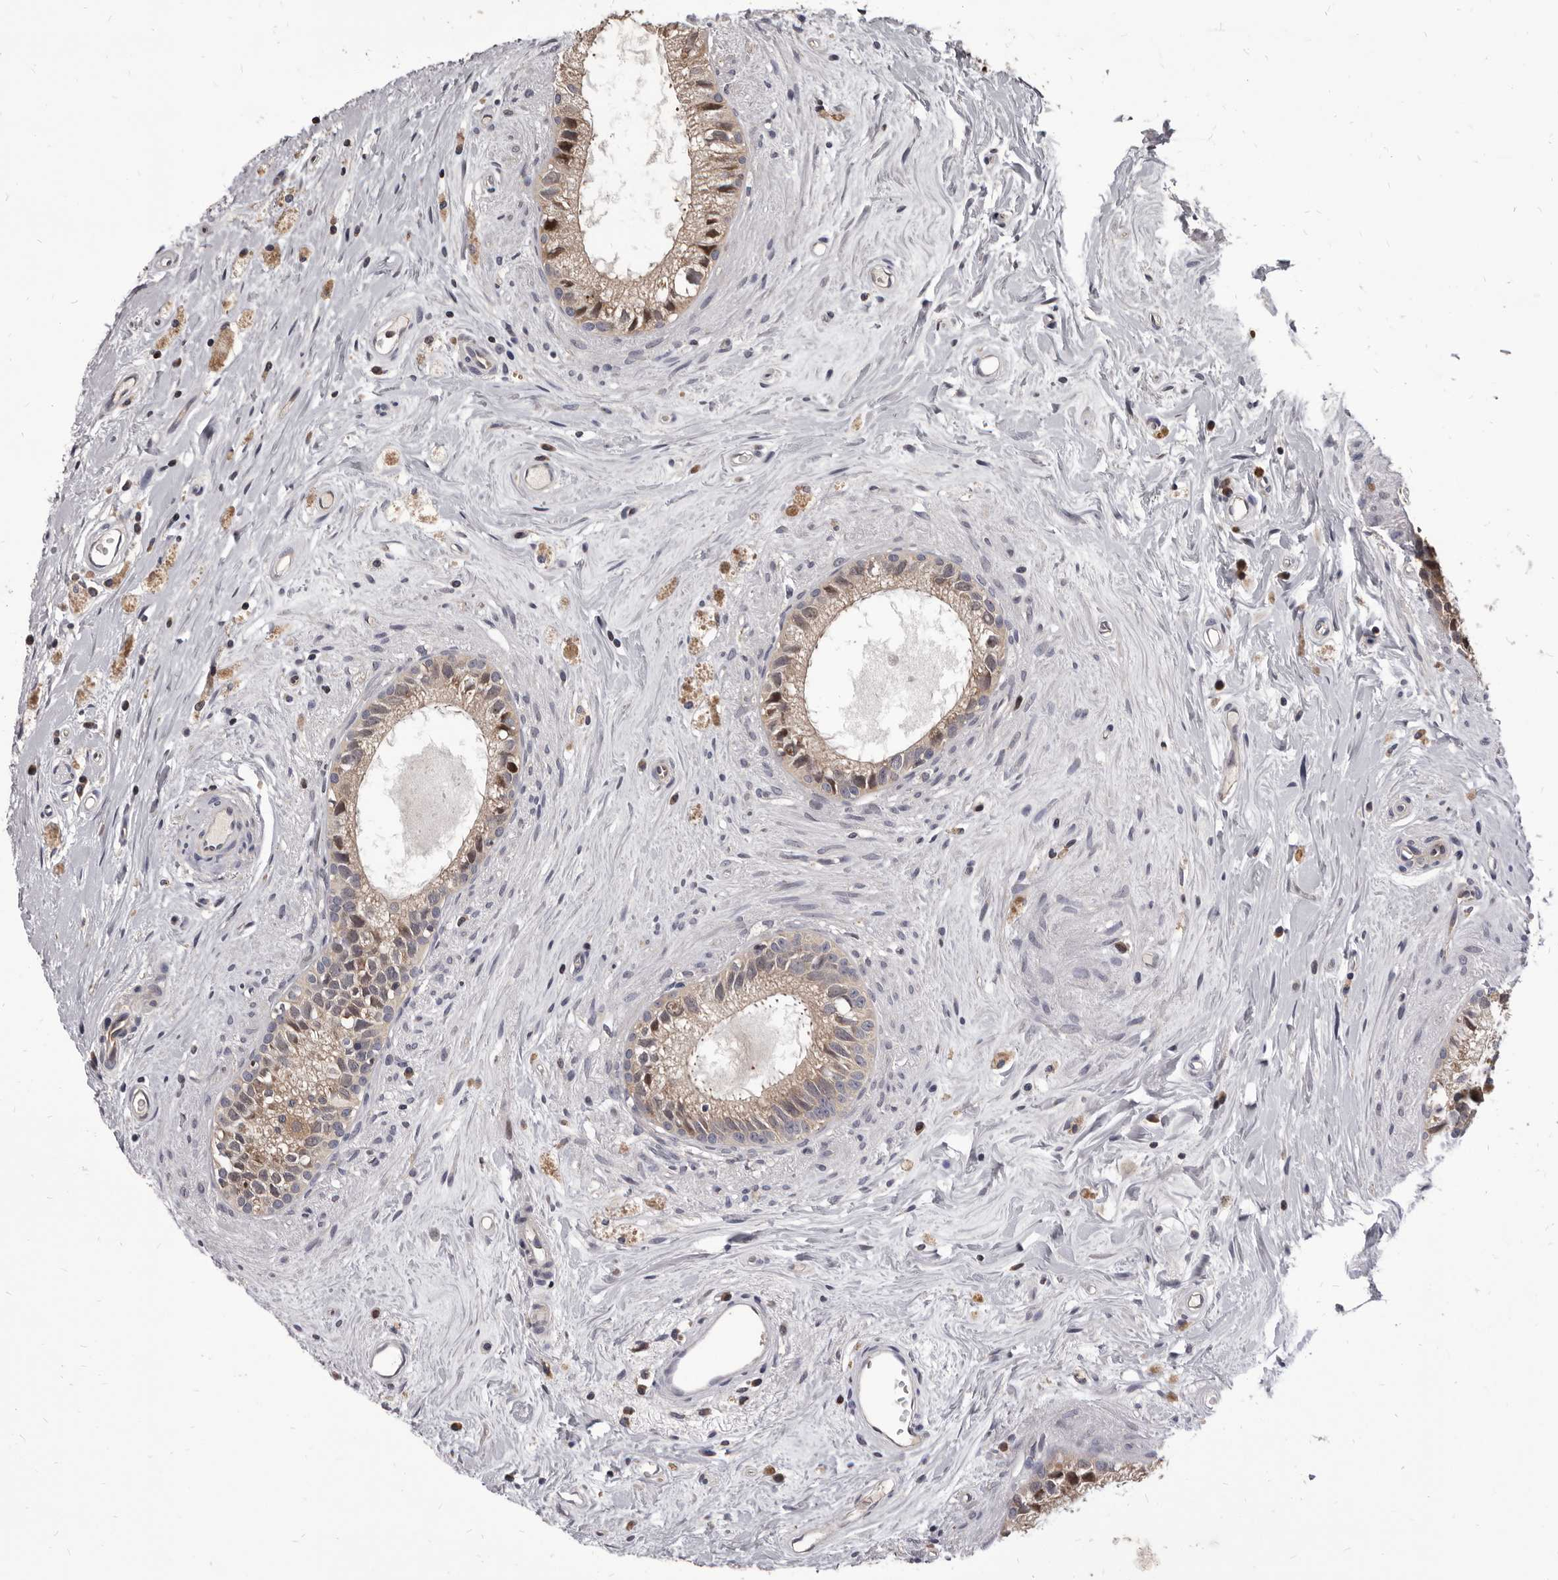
{"staining": {"intensity": "weak", "quantity": ">75%", "location": "cytoplasmic/membranous"}, "tissue": "epididymis", "cell_type": "Glandular cells", "image_type": "normal", "snomed": [{"axis": "morphology", "description": "Normal tissue, NOS"}, {"axis": "topography", "description": "Epididymis"}], "caption": "Weak cytoplasmic/membranous protein staining is identified in approximately >75% of glandular cells in epididymis. The staining was performed using DAB, with brown indicating positive protein expression. Nuclei are stained blue with hematoxylin.", "gene": "MAP3K14", "patient": {"sex": "male", "age": 80}}